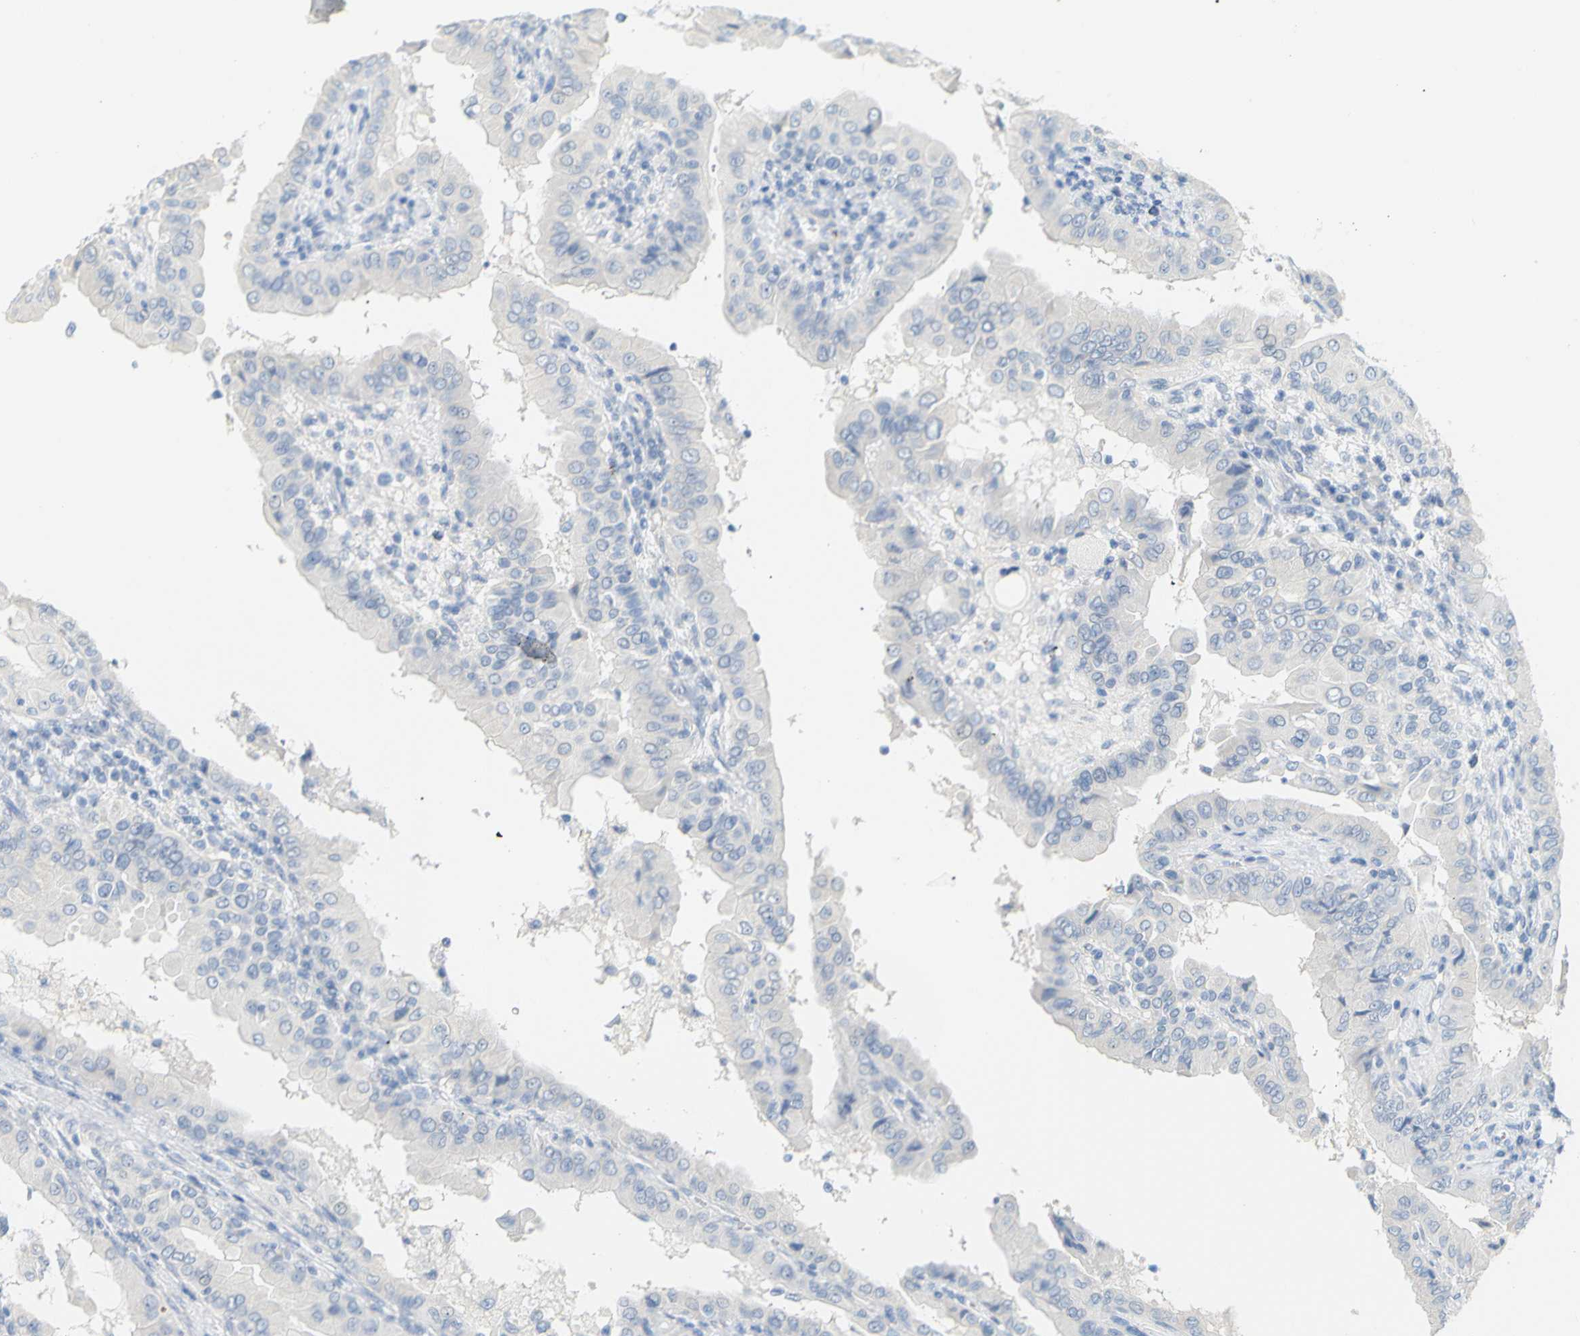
{"staining": {"intensity": "negative", "quantity": "none", "location": "none"}, "tissue": "thyroid cancer", "cell_type": "Tumor cells", "image_type": "cancer", "snomed": [{"axis": "morphology", "description": "Papillary adenocarcinoma, NOS"}, {"axis": "topography", "description": "Thyroid gland"}], "caption": "Tumor cells show no significant protein positivity in papillary adenocarcinoma (thyroid).", "gene": "OPN1SW", "patient": {"sex": "male", "age": 33}}